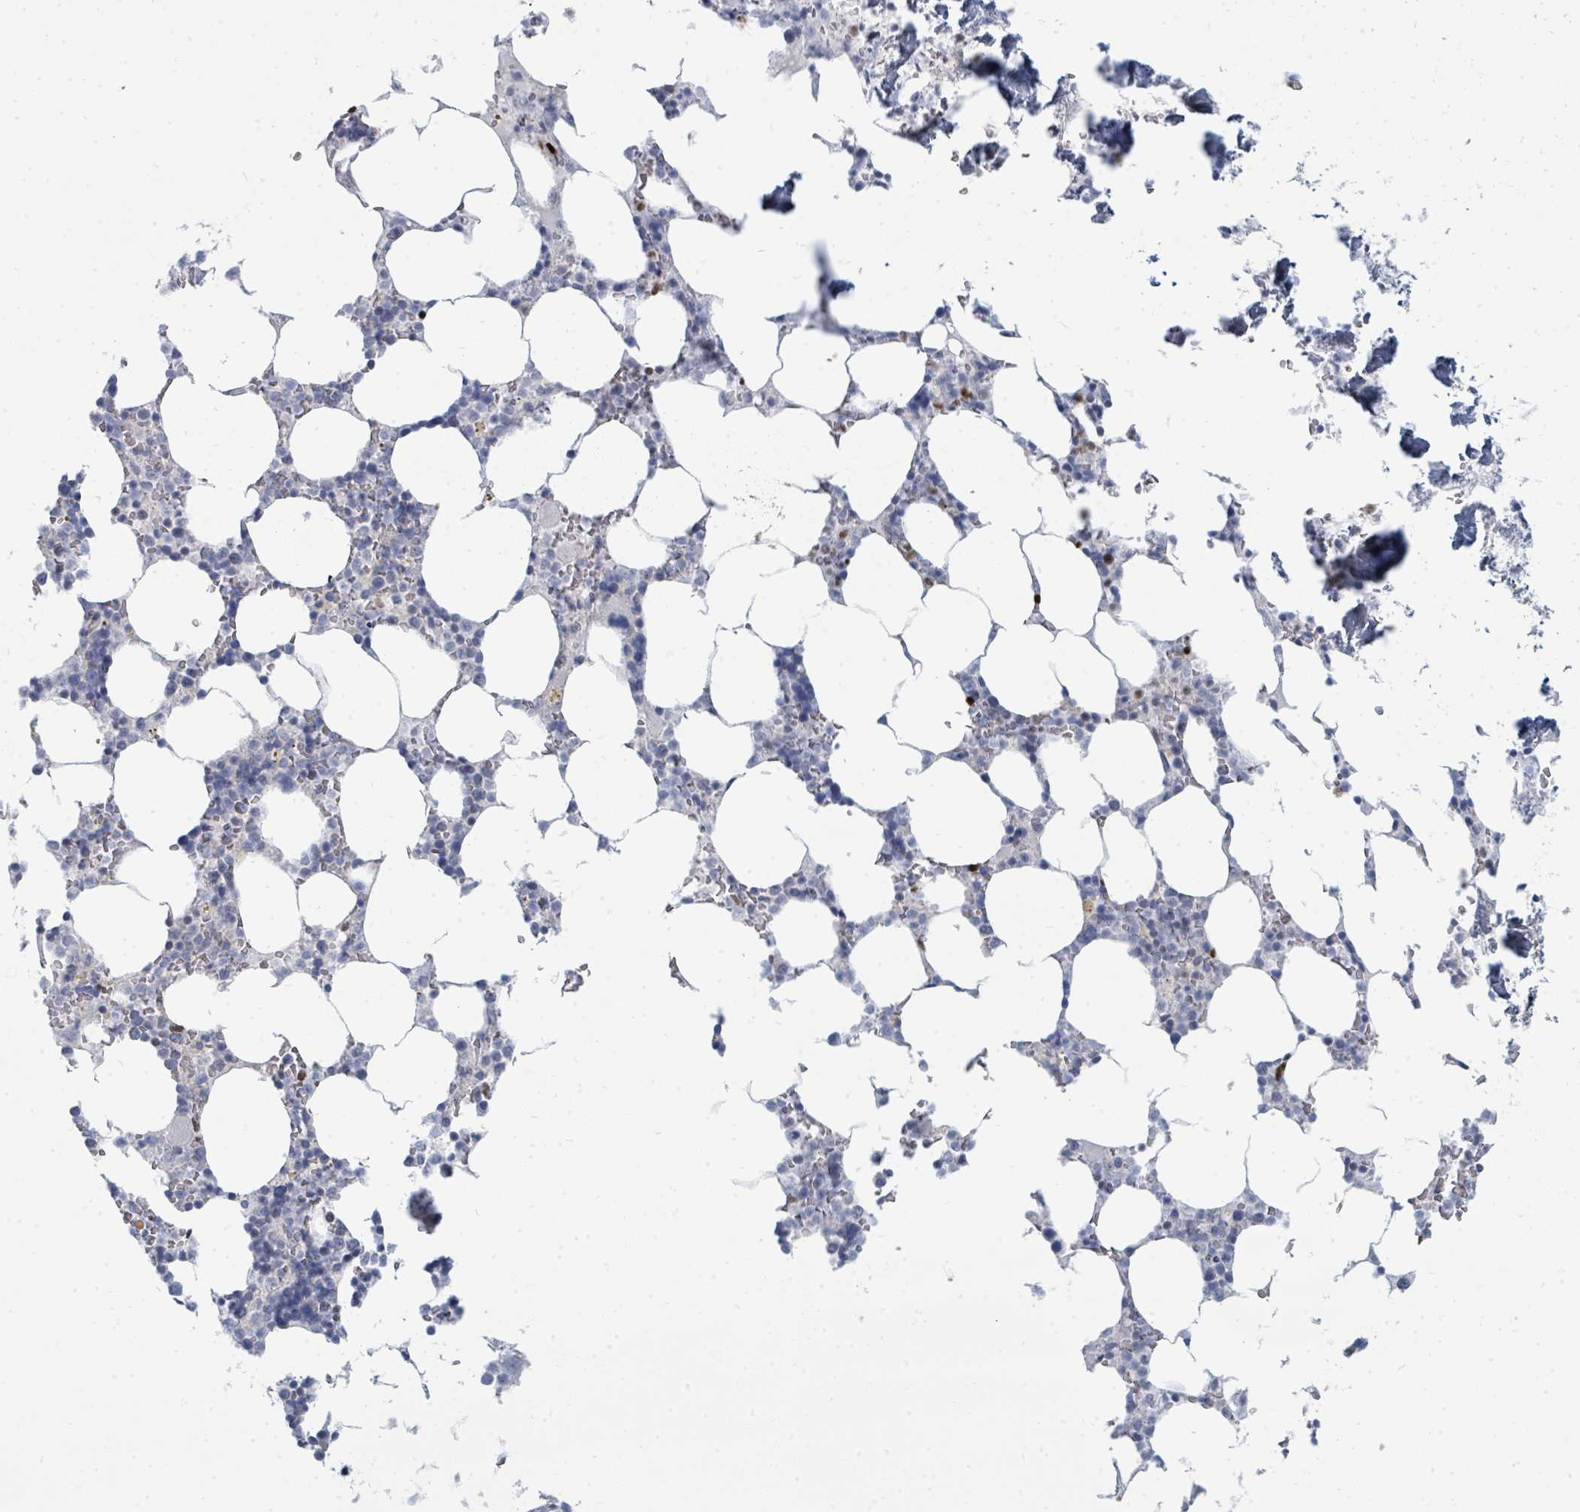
{"staining": {"intensity": "weak", "quantity": "<25%", "location": "nuclear"}, "tissue": "bone marrow", "cell_type": "Hematopoietic cells", "image_type": "normal", "snomed": [{"axis": "morphology", "description": "Normal tissue, NOS"}, {"axis": "topography", "description": "Bone marrow"}], "caption": "IHC photomicrograph of benign bone marrow stained for a protein (brown), which shows no expression in hematopoietic cells.", "gene": "SUMO2", "patient": {"sex": "male", "age": 64}}